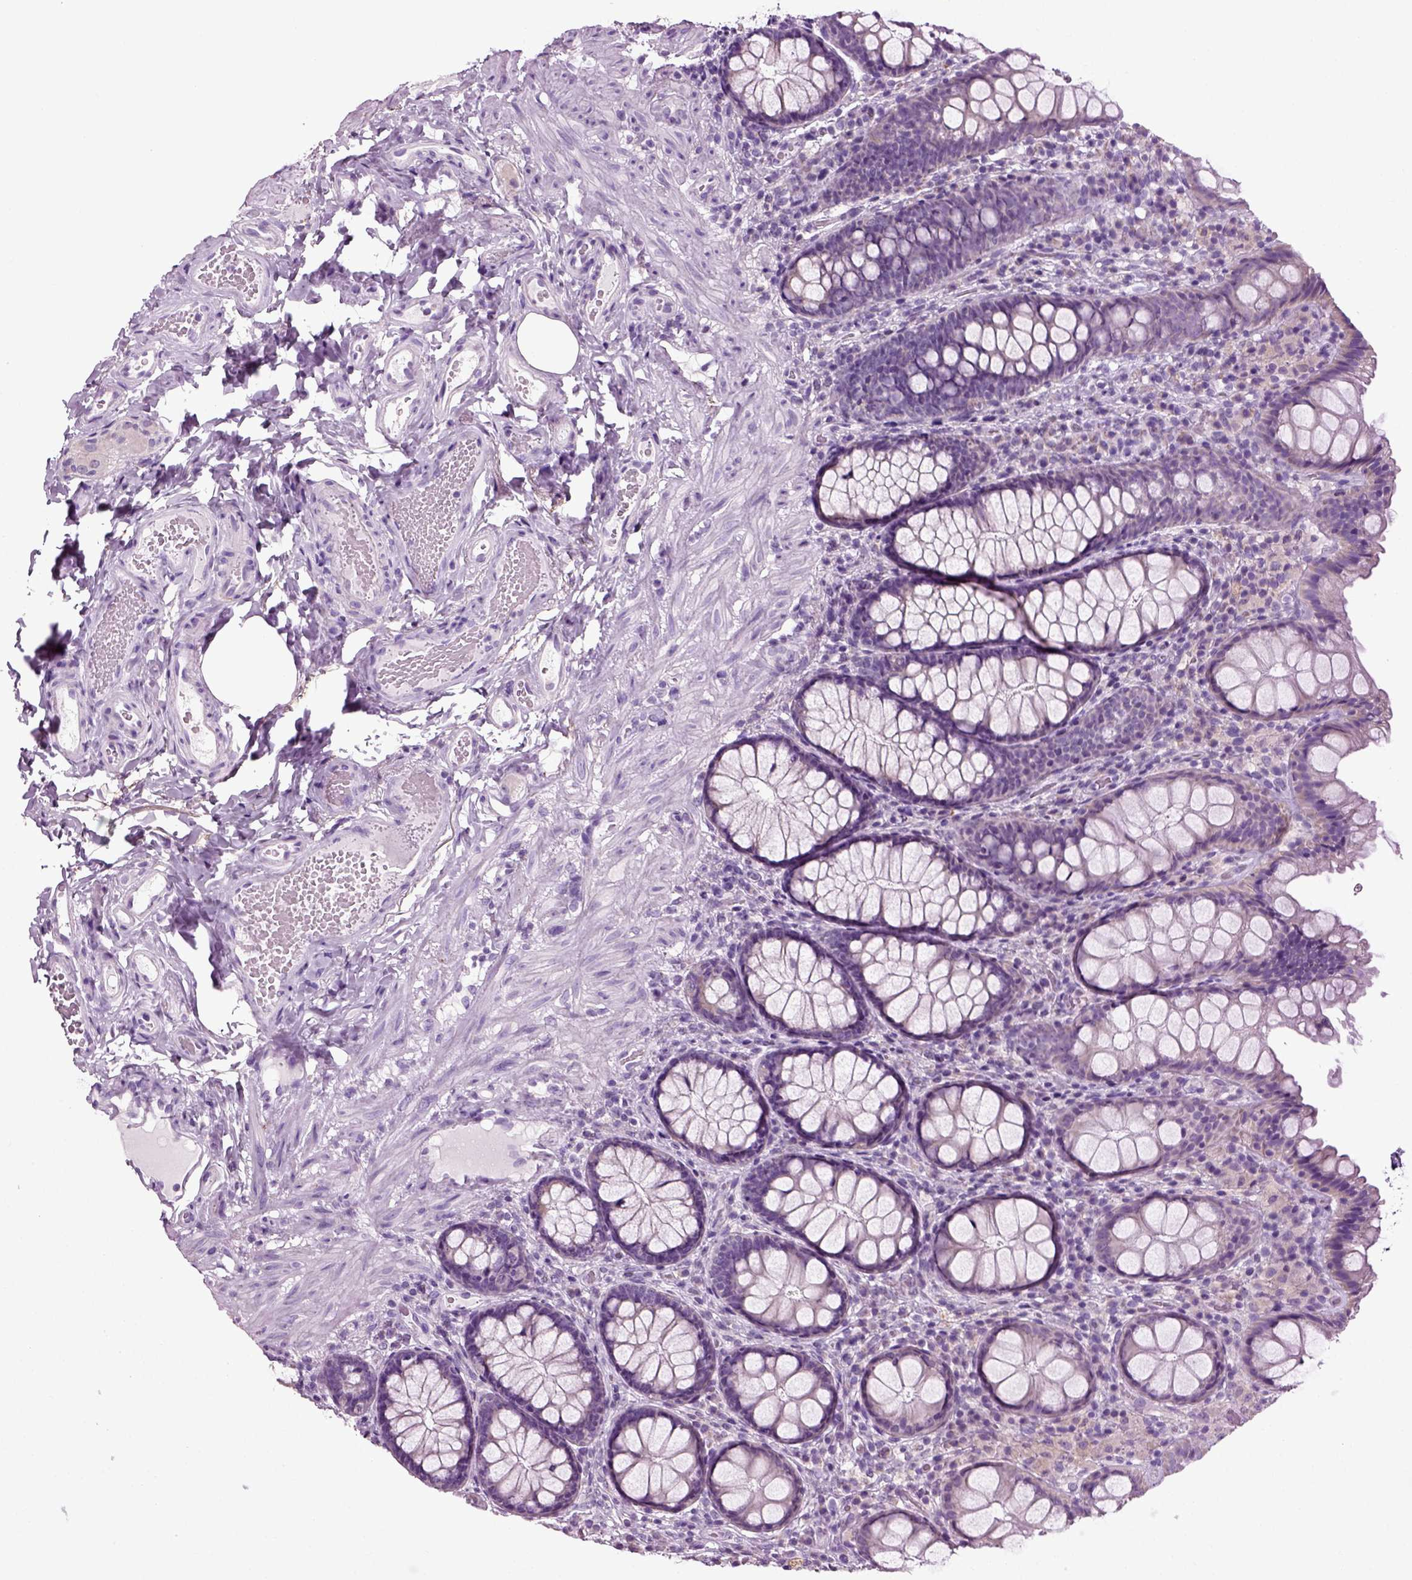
{"staining": {"intensity": "negative", "quantity": "none", "location": "none"}, "tissue": "colon", "cell_type": "Endothelial cells", "image_type": "normal", "snomed": [{"axis": "morphology", "description": "Normal tissue, NOS"}, {"axis": "topography", "description": "Colon"}], "caption": "Immunohistochemical staining of normal colon shows no significant staining in endothelial cells. (DAB IHC visualized using brightfield microscopy, high magnification).", "gene": "DNAH10", "patient": {"sex": "female", "age": 86}}